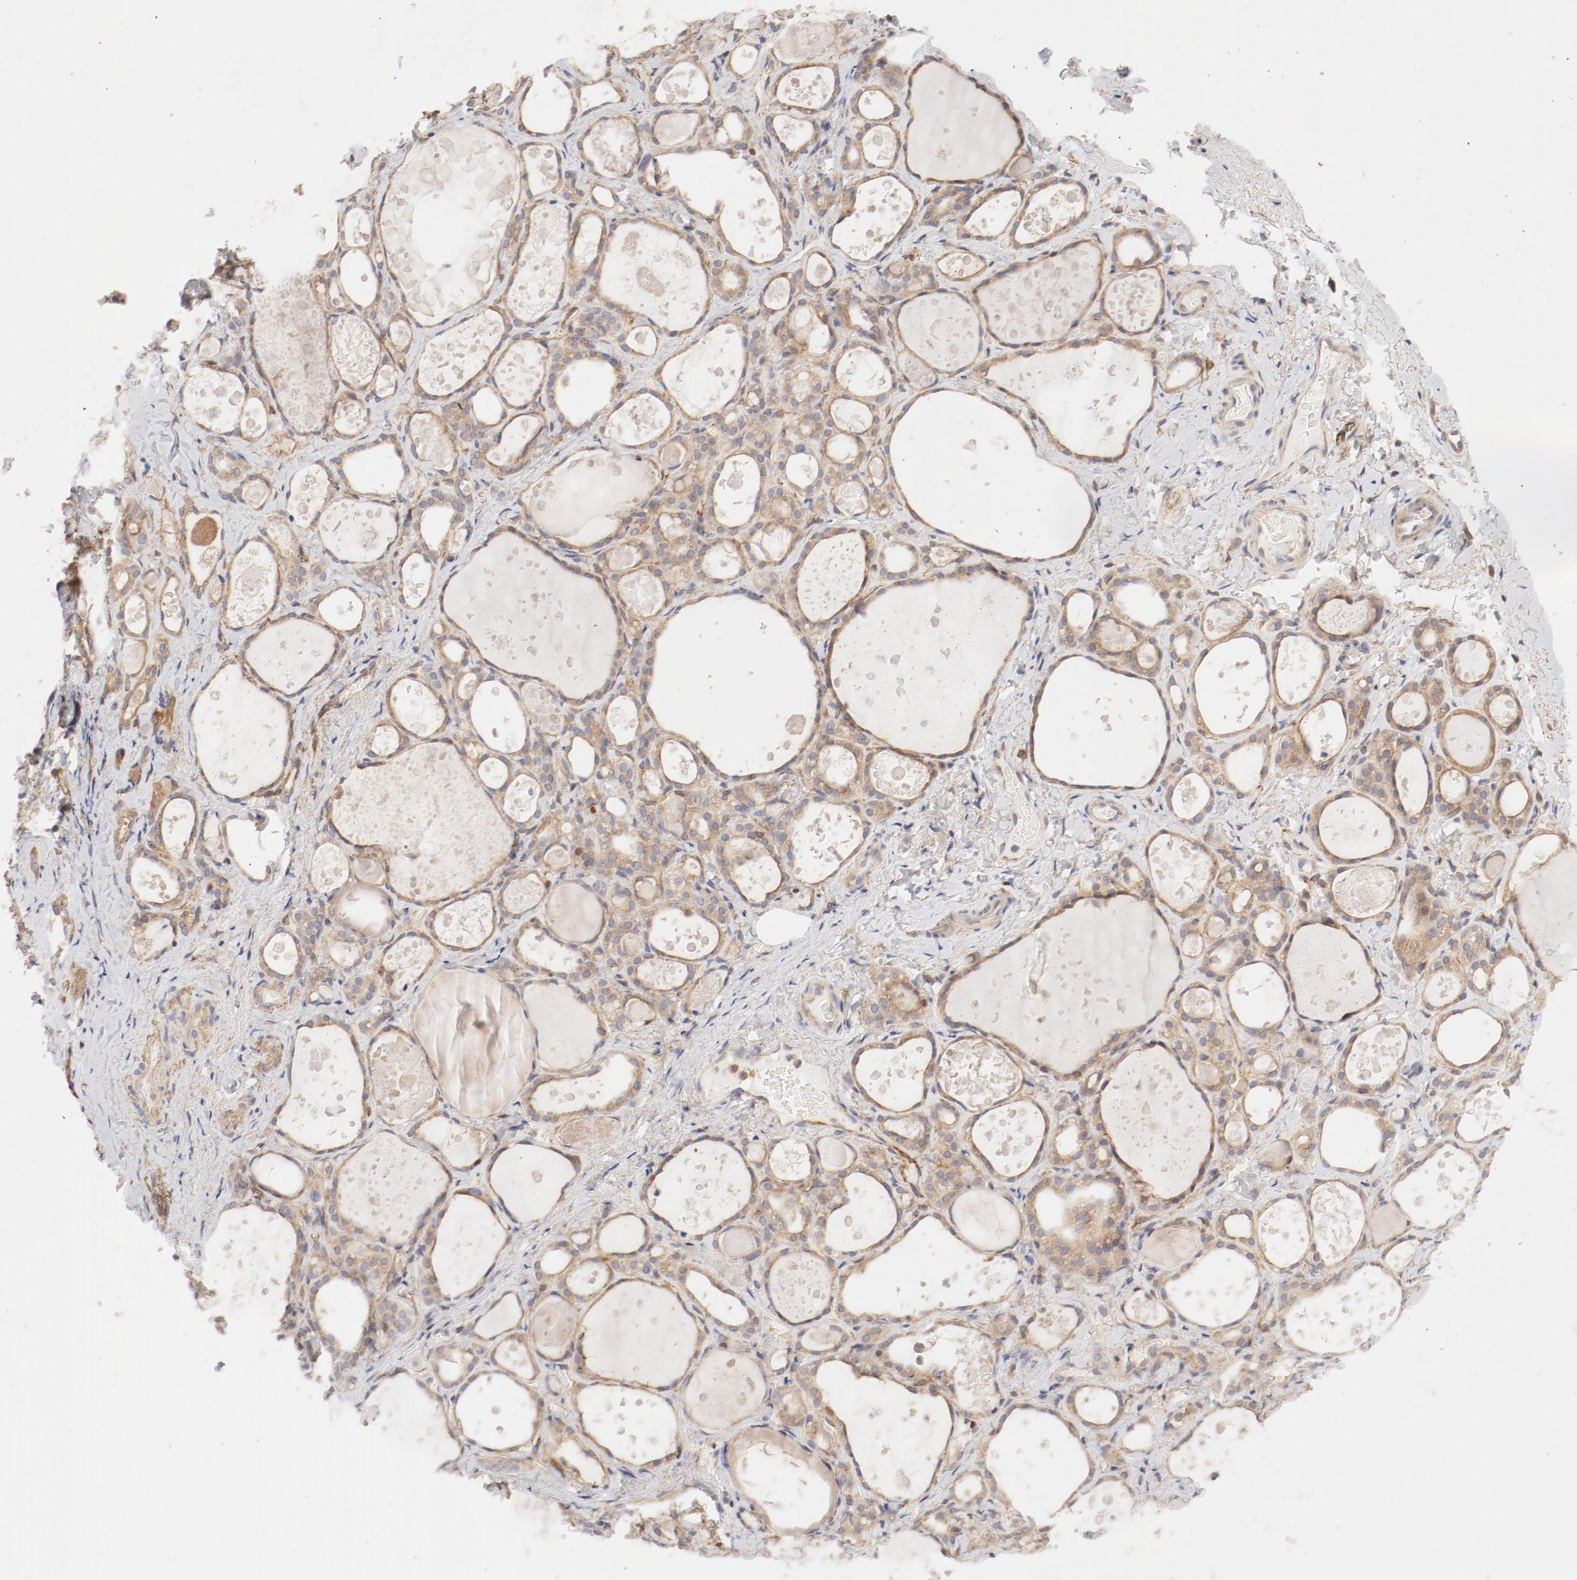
{"staining": {"intensity": "moderate", "quantity": ">75%", "location": "cytoplasmic/membranous"}, "tissue": "thyroid gland", "cell_type": "Glandular cells", "image_type": "normal", "snomed": [{"axis": "morphology", "description": "Normal tissue, NOS"}, {"axis": "topography", "description": "Thyroid gland"}], "caption": "Benign thyroid gland displays moderate cytoplasmic/membranous expression in about >75% of glandular cells The protein is stained brown, and the nuclei are stained in blue (DAB IHC with brightfield microscopy, high magnification)..", "gene": "AP2A1", "patient": {"sex": "female", "age": 75}}